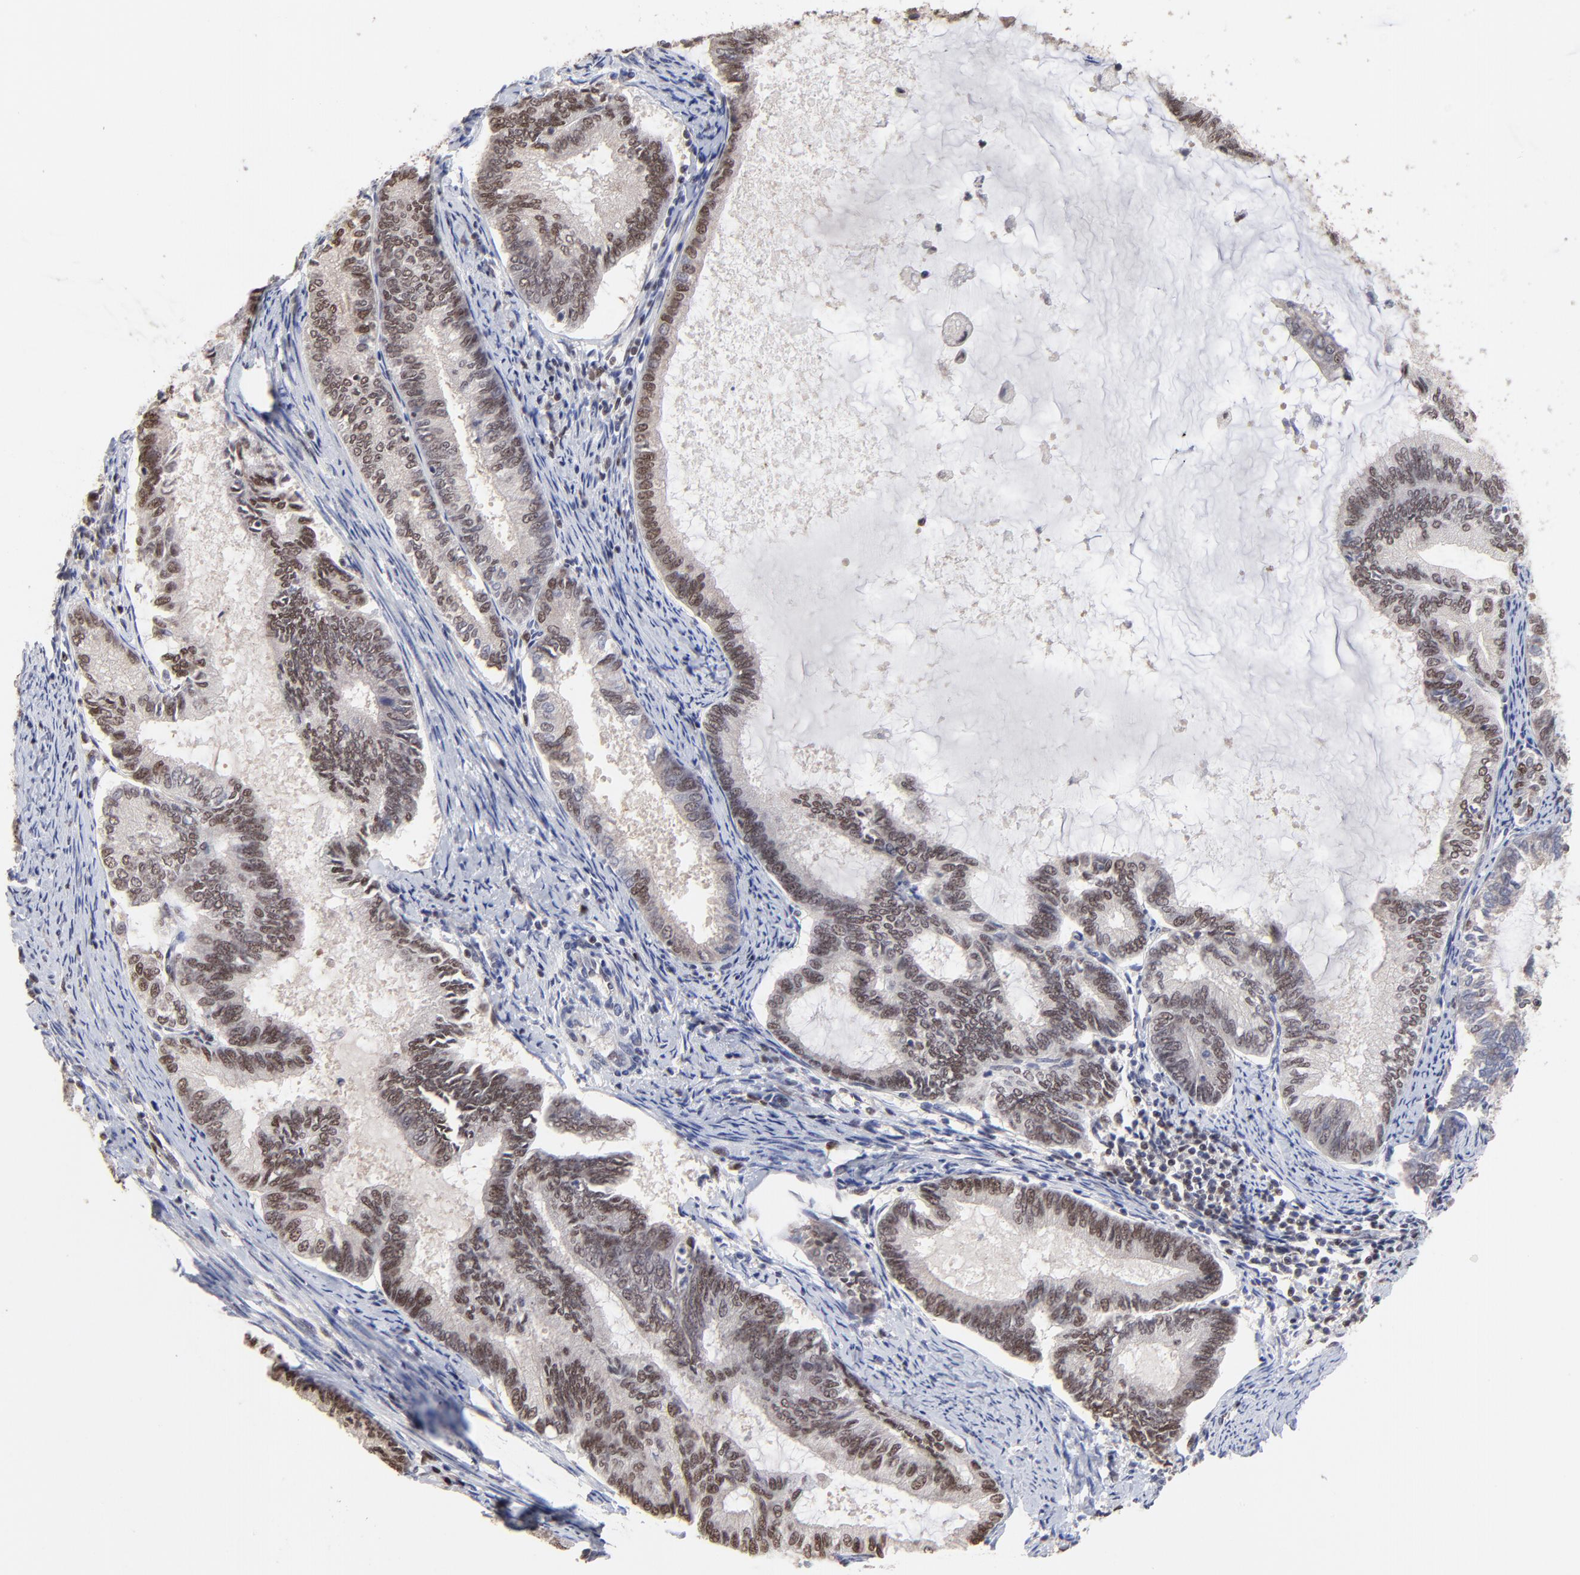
{"staining": {"intensity": "moderate", "quantity": ">75%", "location": "nuclear"}, "tissue": "endometrial cancer", "cell_type": "Tumor cells", "image_type": "cancer", "snomed": [{"axis": "morphology", "description": "Adenocarcinoma, NOS"}, {"axis": "topography", "description": "Endometrium"}], "caption": "This micrograph shows IHC staining of human endometrial cancer (adenocarcinoma), with medium moderate nuclear expression in approximately >75% of tumor cells.", "gene": "DSN1", "patient": {"sex": "female", "age": 86}}